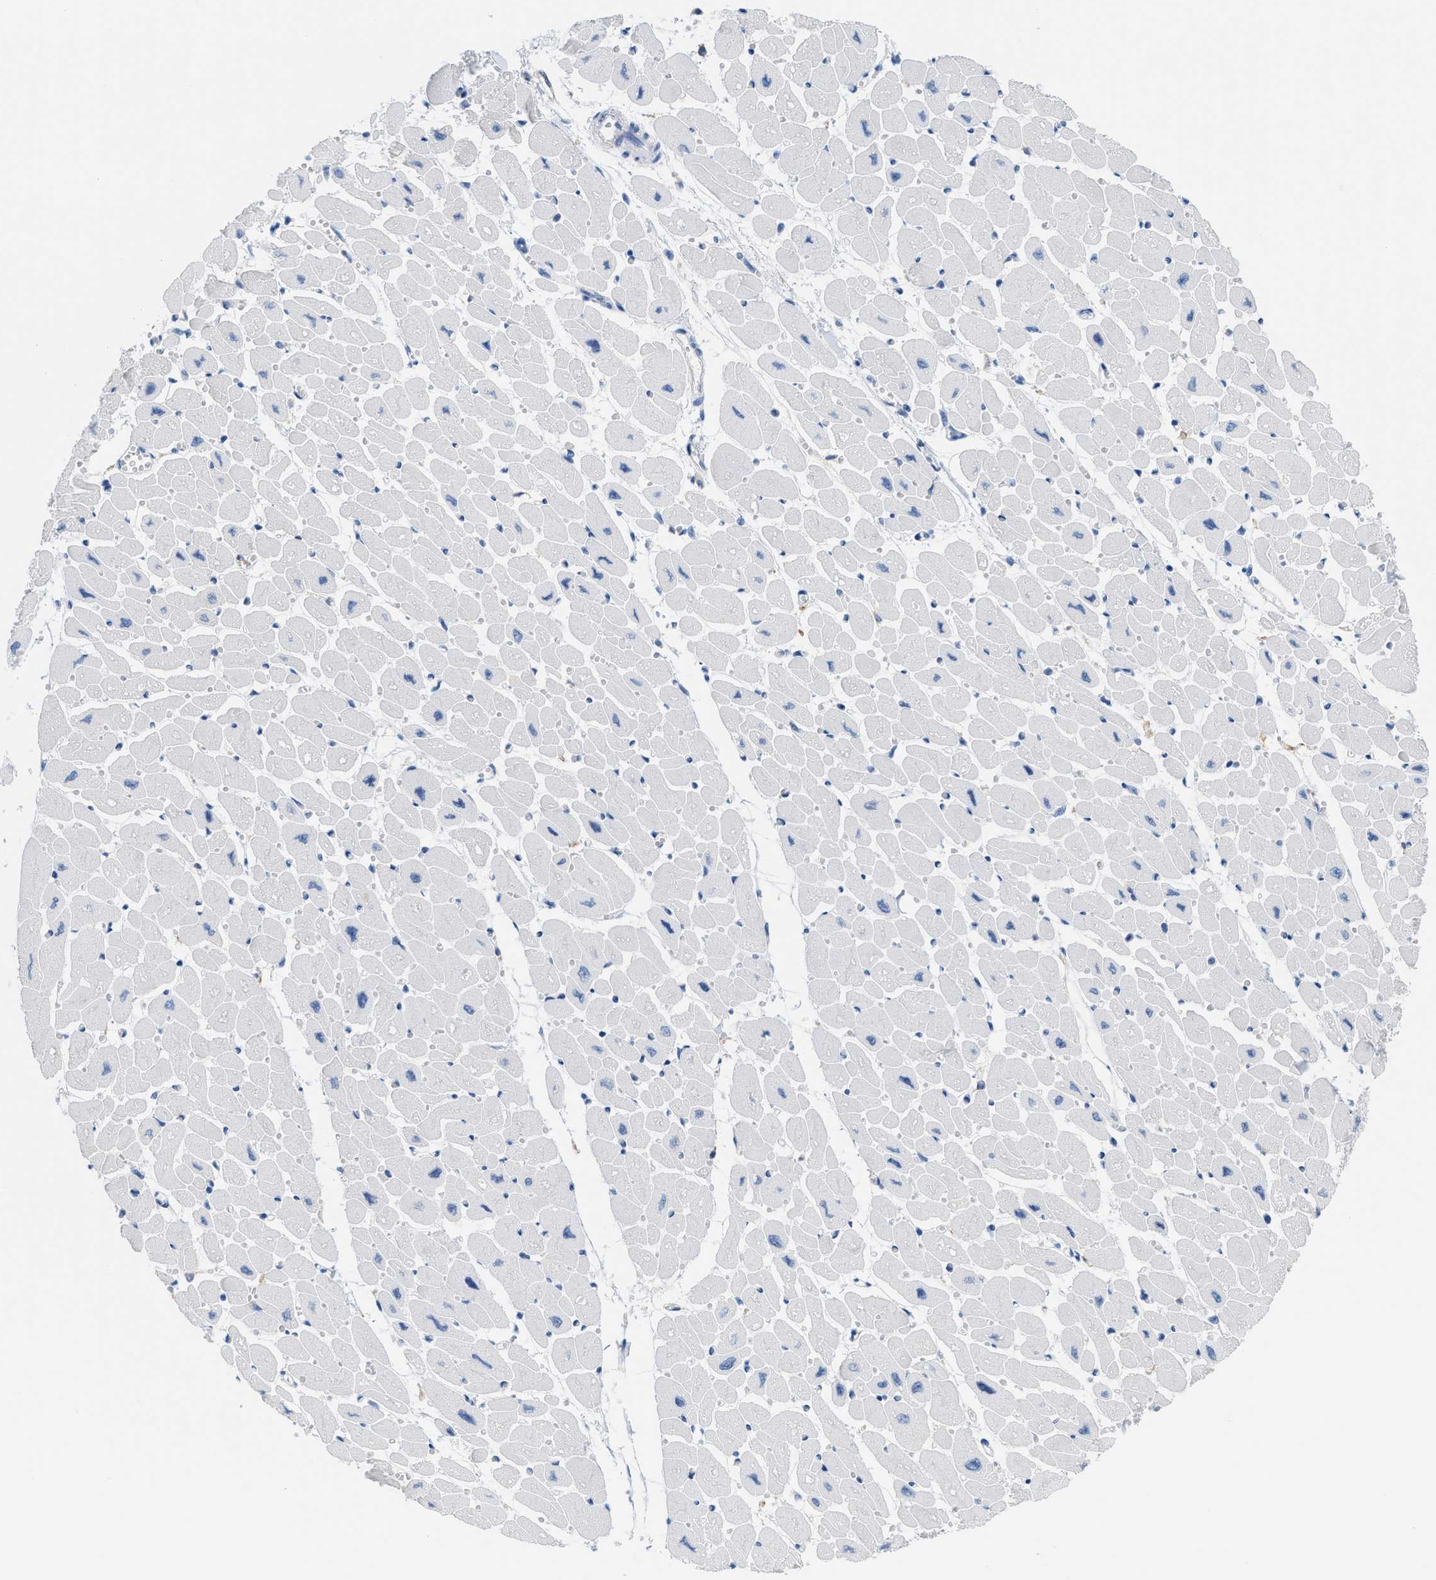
{"staining": {"intensity": "negative", "quantity": "none", "location": "none"}, "tissue": "heart muscle", "cell_type": "Cardiomyocytes", "image_type": "normal", "snomed": [{"axis": "morphology", "description": "Normal tissue, NOS"}, {"axis": "topography", "description": "Heart"}], "caption": "DAB immunohistochemical staining of benign heart muscle exhibits no significant staining in cardiomyocytes. (Stains: DAB (3,3'-diaminobenzidine) immunohistochemistry with hematoxylin counter stain, Microscopy: brightfield microscopy at high magnification).", "gene": "SLC3A2", "patient": {"sex": "female", "age": 54}}